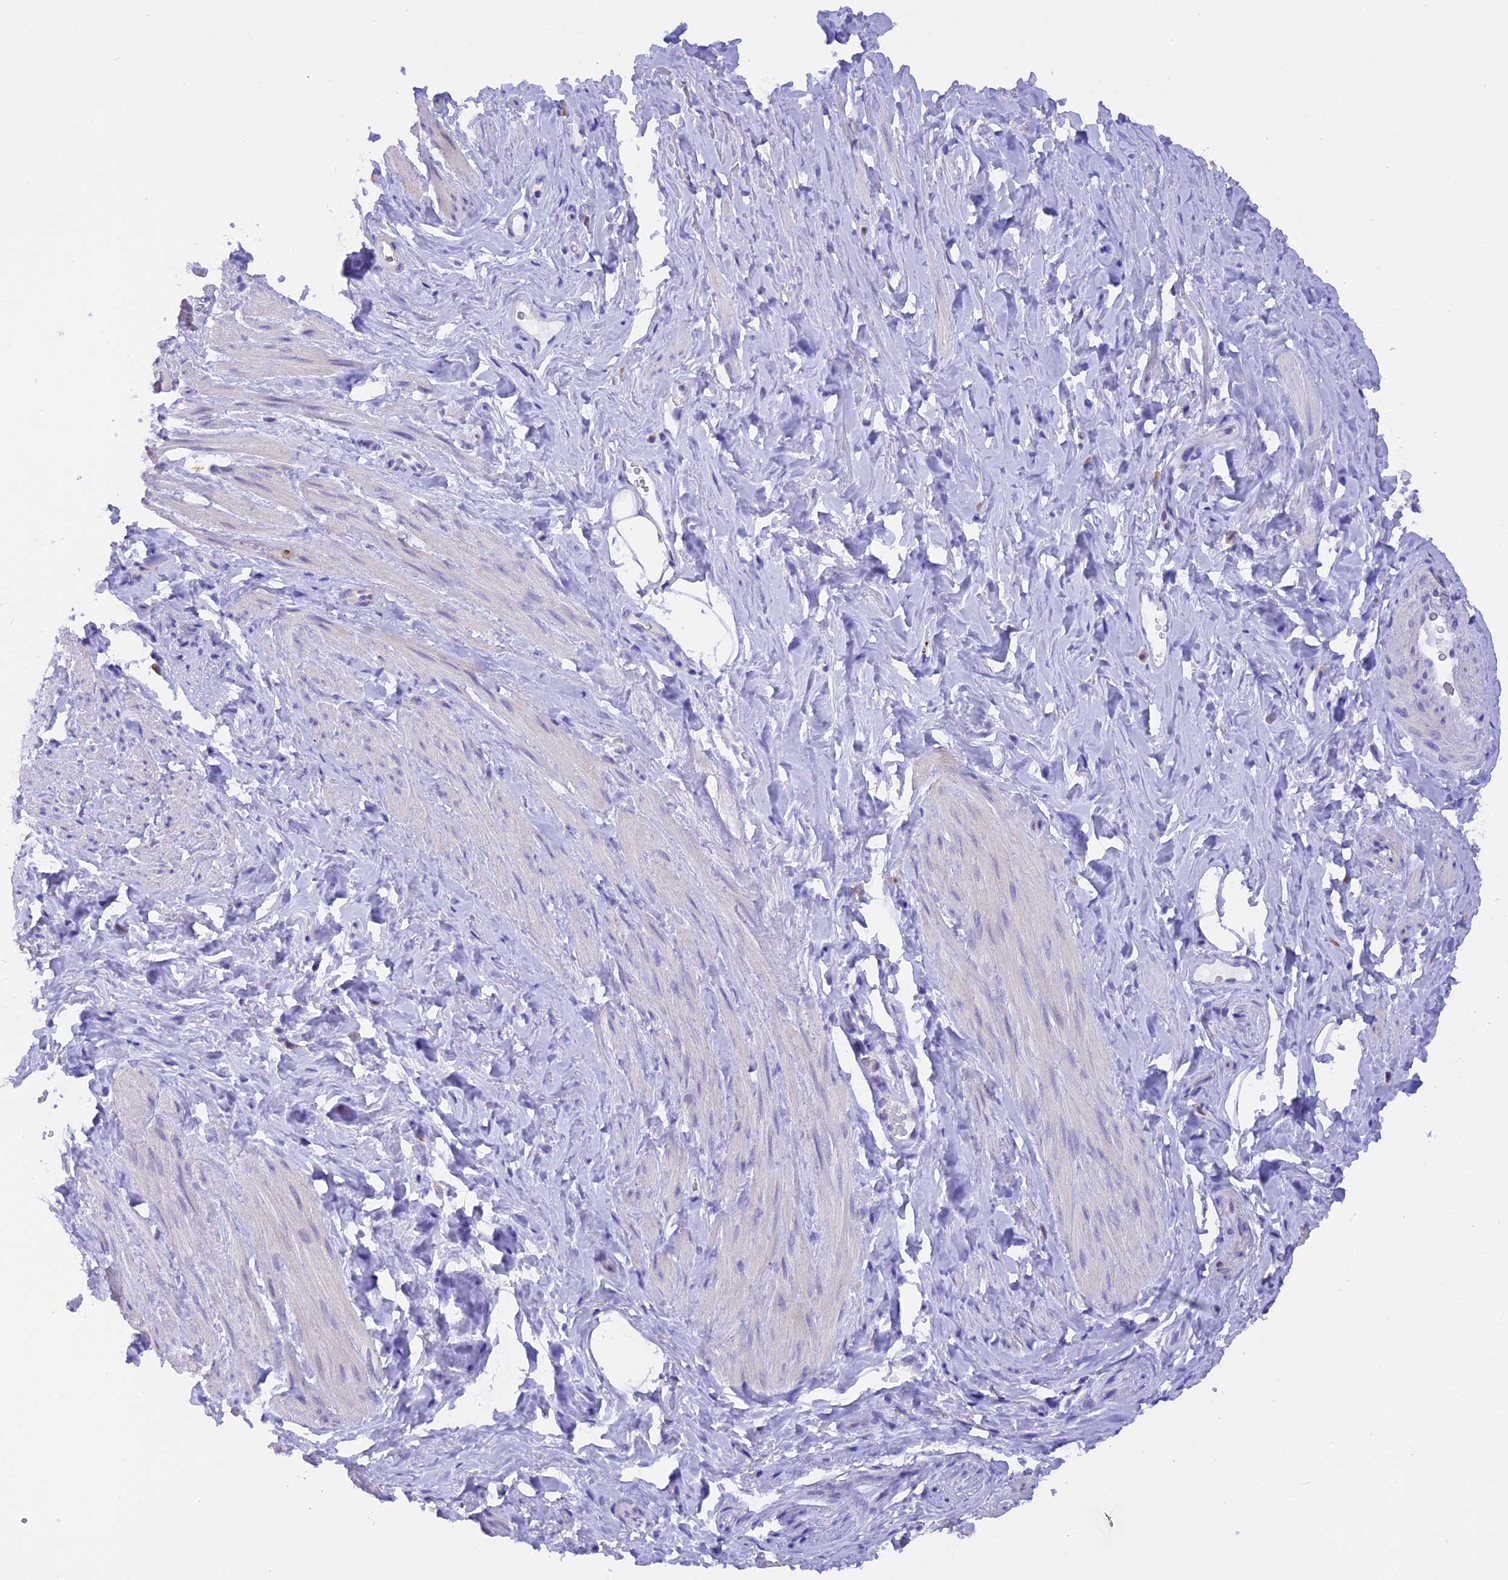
{"staining": {"intensity": "negative", "quantity": "none", "location": "none"}, "tissue": "smooth muscle", "cell_type": "Smooth muscle cells", "image_type": "normal", "snomed": [{"axis": "morphology", "description": "Normal tissue, NOS"}, {"axis": "topography", "description": "Smooth muscle"}, {"axis": "topography", "description": "Peripheral nerve tissue"}], "caption": "Smooth muscle cells show no significant protein positivity in normal smooth muscle.", "gene": "COL6A5", "patient": {"sex": "male", "age": 69}}